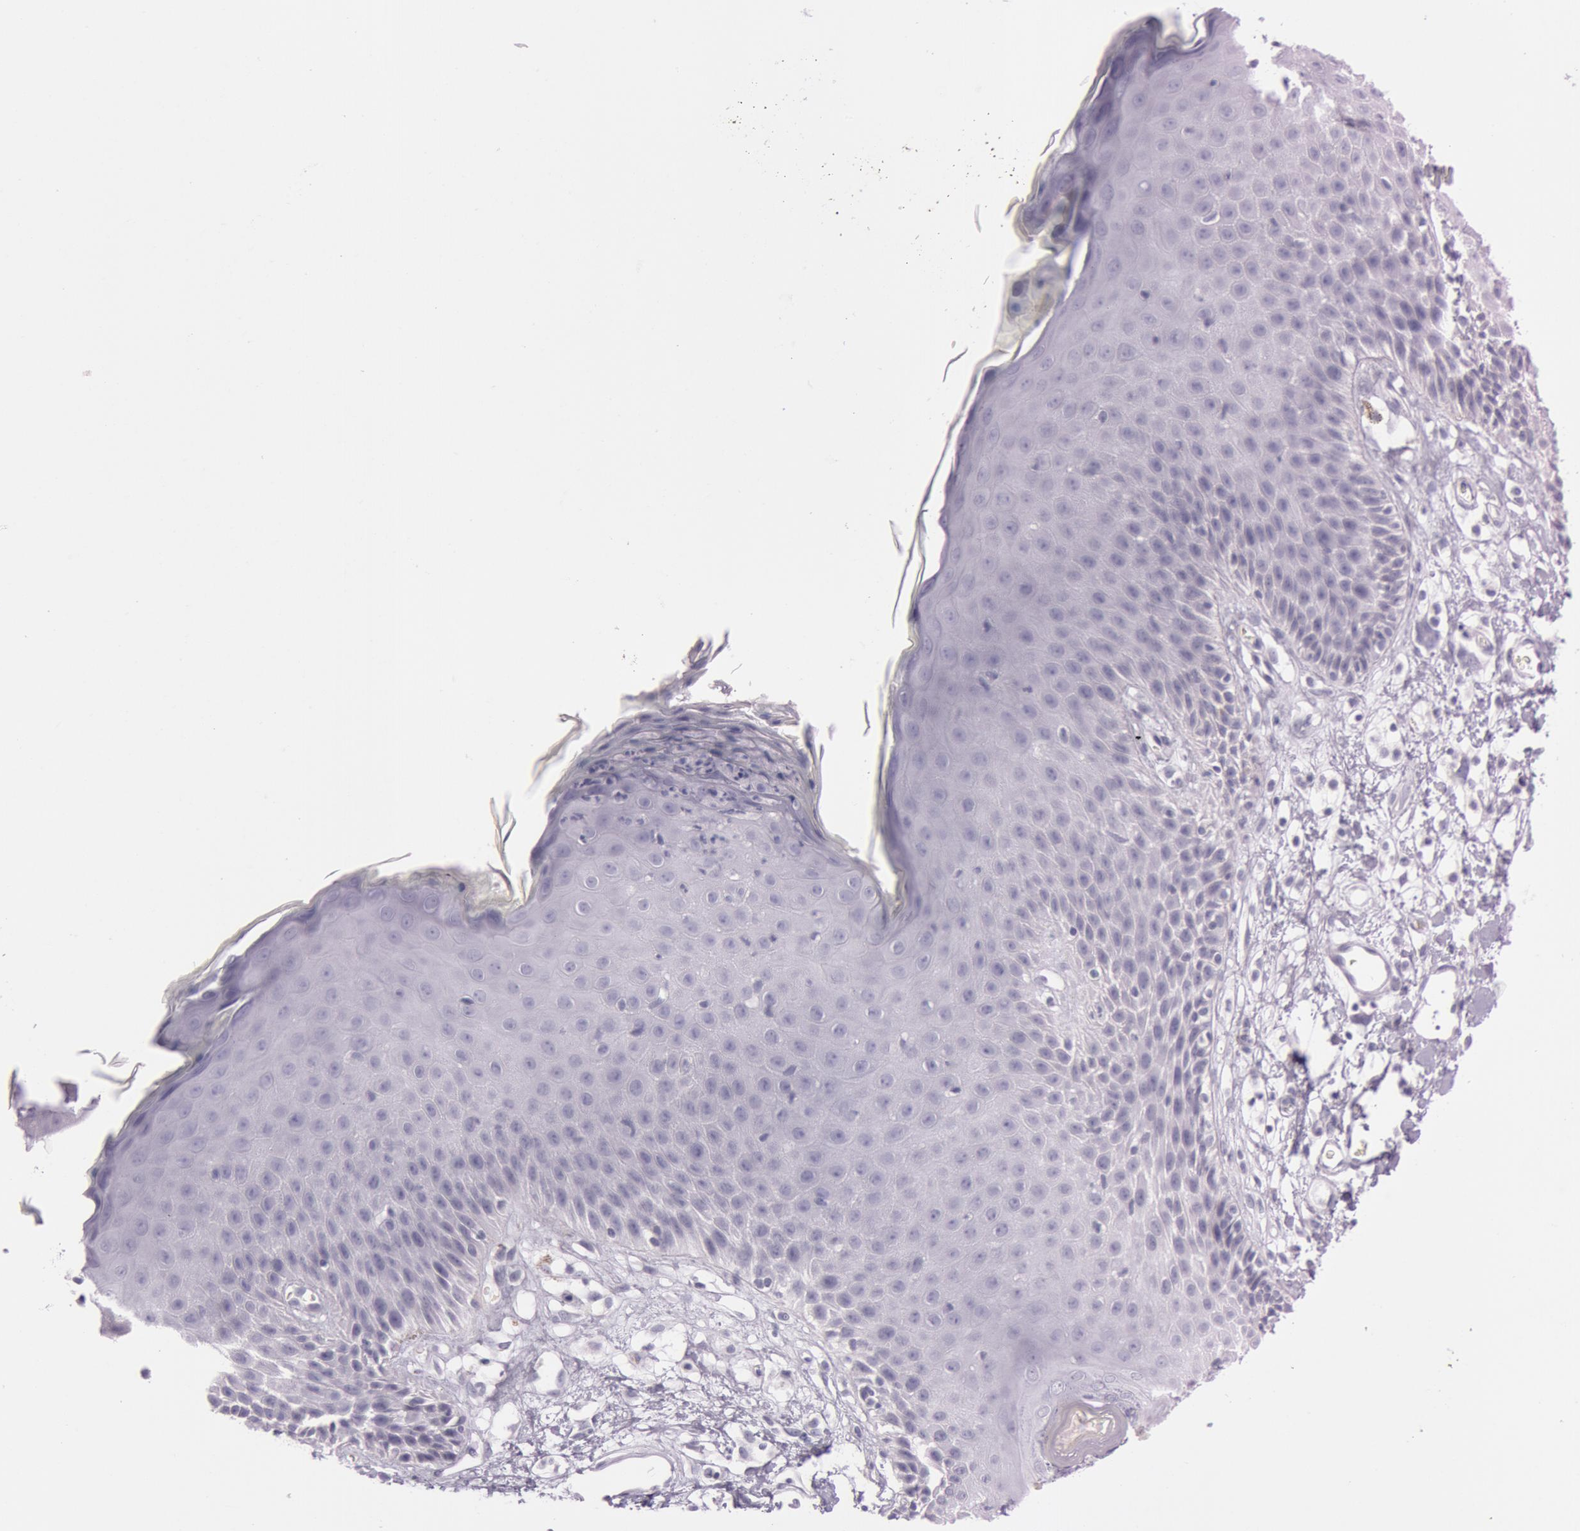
{"staining": {"intensity": "negative", "quantity": "none", "location": "none"}, "tissue": "skin", "cell_type": "Epidermal cells", "image_type": "normal", "snomed": [{"axis": "morphology", "description": "Normal tissue, NOS"}, {"axis": "topography", "description": "Vulva"}, {"axis": "topography", "description": "Peripheral nerve tissue"}], "caption": "A high-resolution image shows immunohistochemistry (IHC) staining of benign skin, which exhibits no significant staining in epidermal cells. The staining is performed using DAB (3,3'-diaminobenzidine) brown chromogen with nuclei counter-stained in using hematoxylin.", "gene": "FOLH1", "patient": {"sex": "female", "age": 68}}